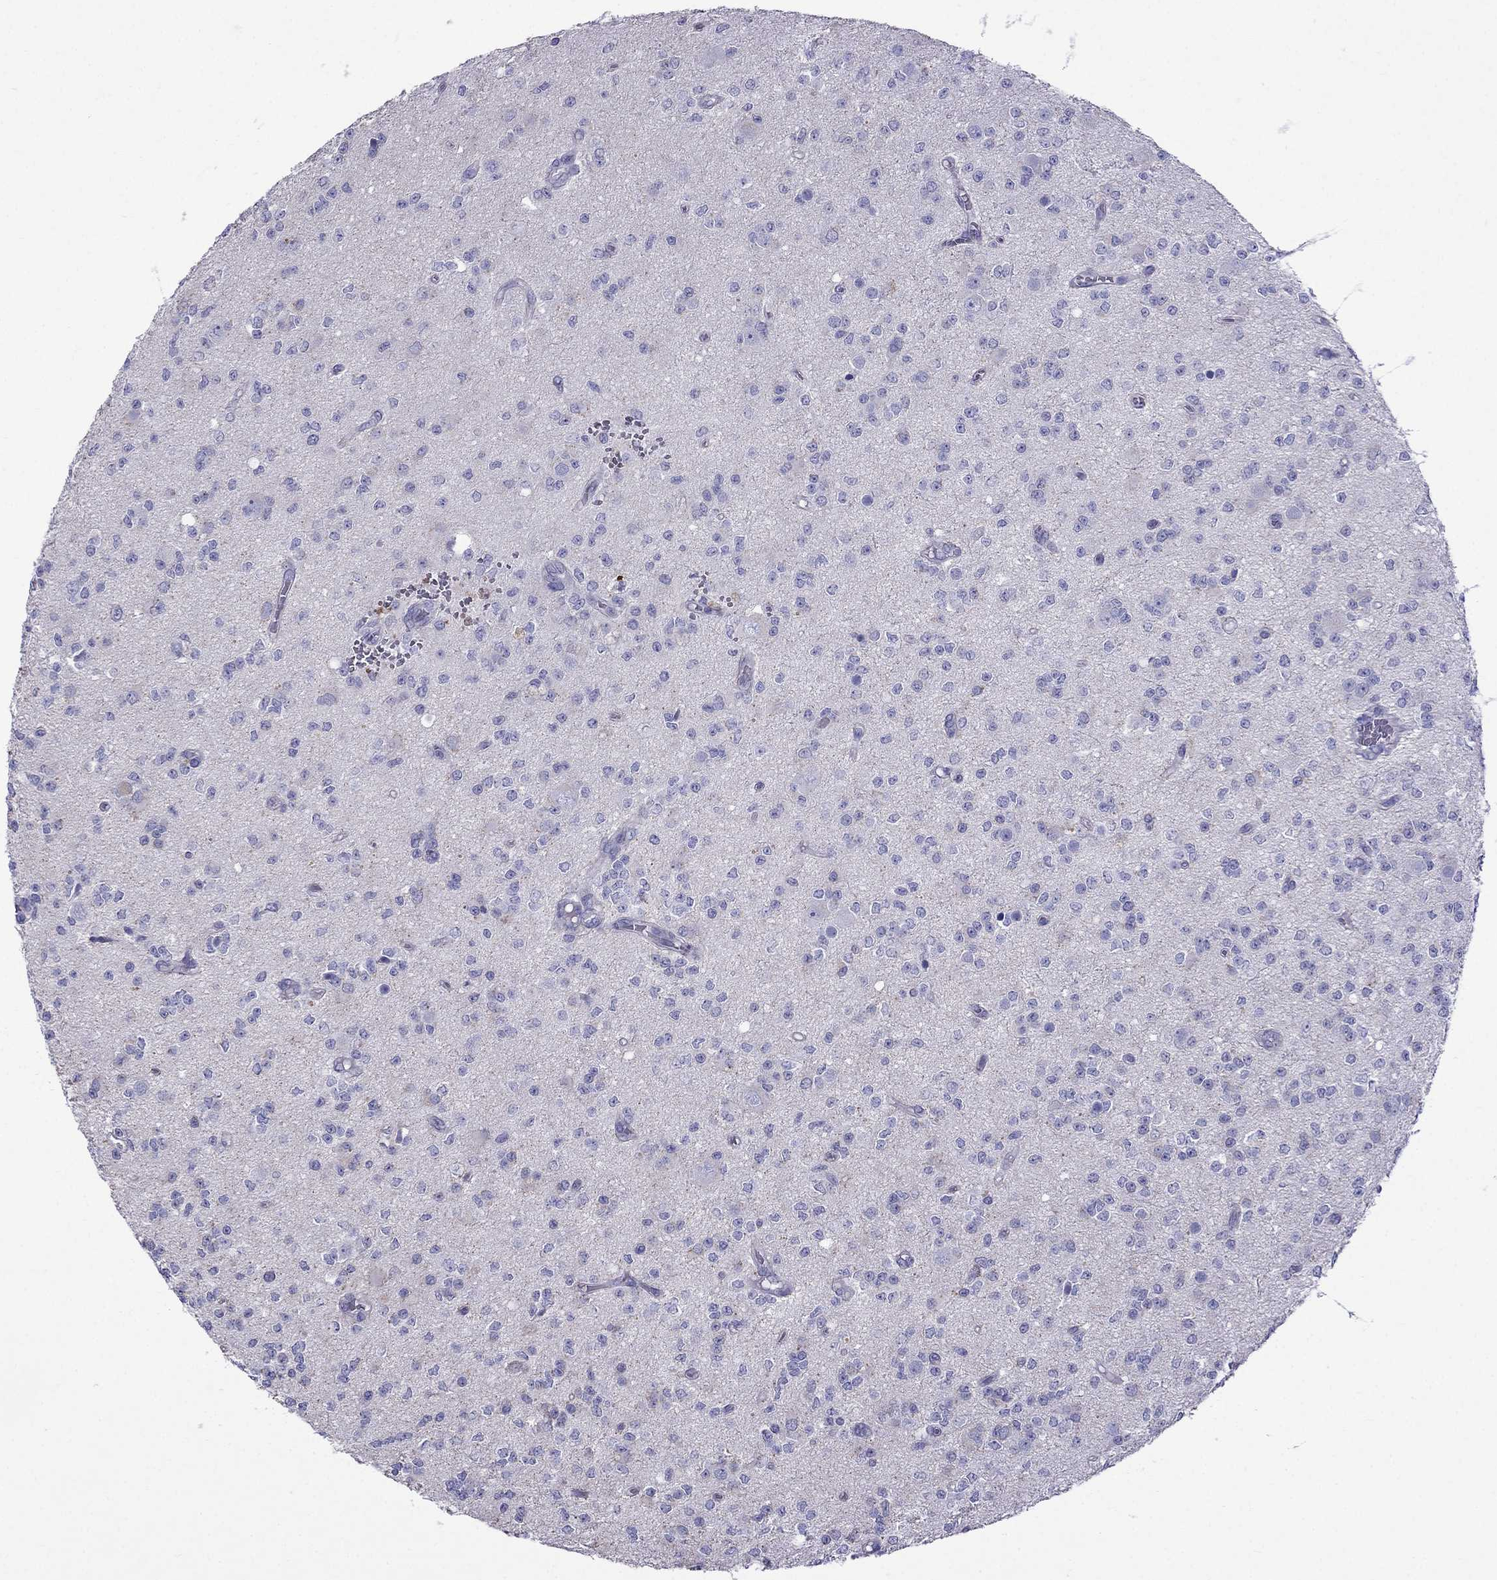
{"staining": {"intensity": "negative", "quantity": "none", "location": "none"}, "tissue": "glioma", "cell_type": "Tumor cells", "image_type": "cancer", "snomed": [{"axis": "morphology", "description": "Glioma, malignant, Low grade"}, {"axis": "topography", "description": "Brain"}], "caption": "The image reveals no staining of tumor cells in malignant glioma (low-grade).", "gene": "TDRD1", "patient": {"sex": "female", "age": 45}}